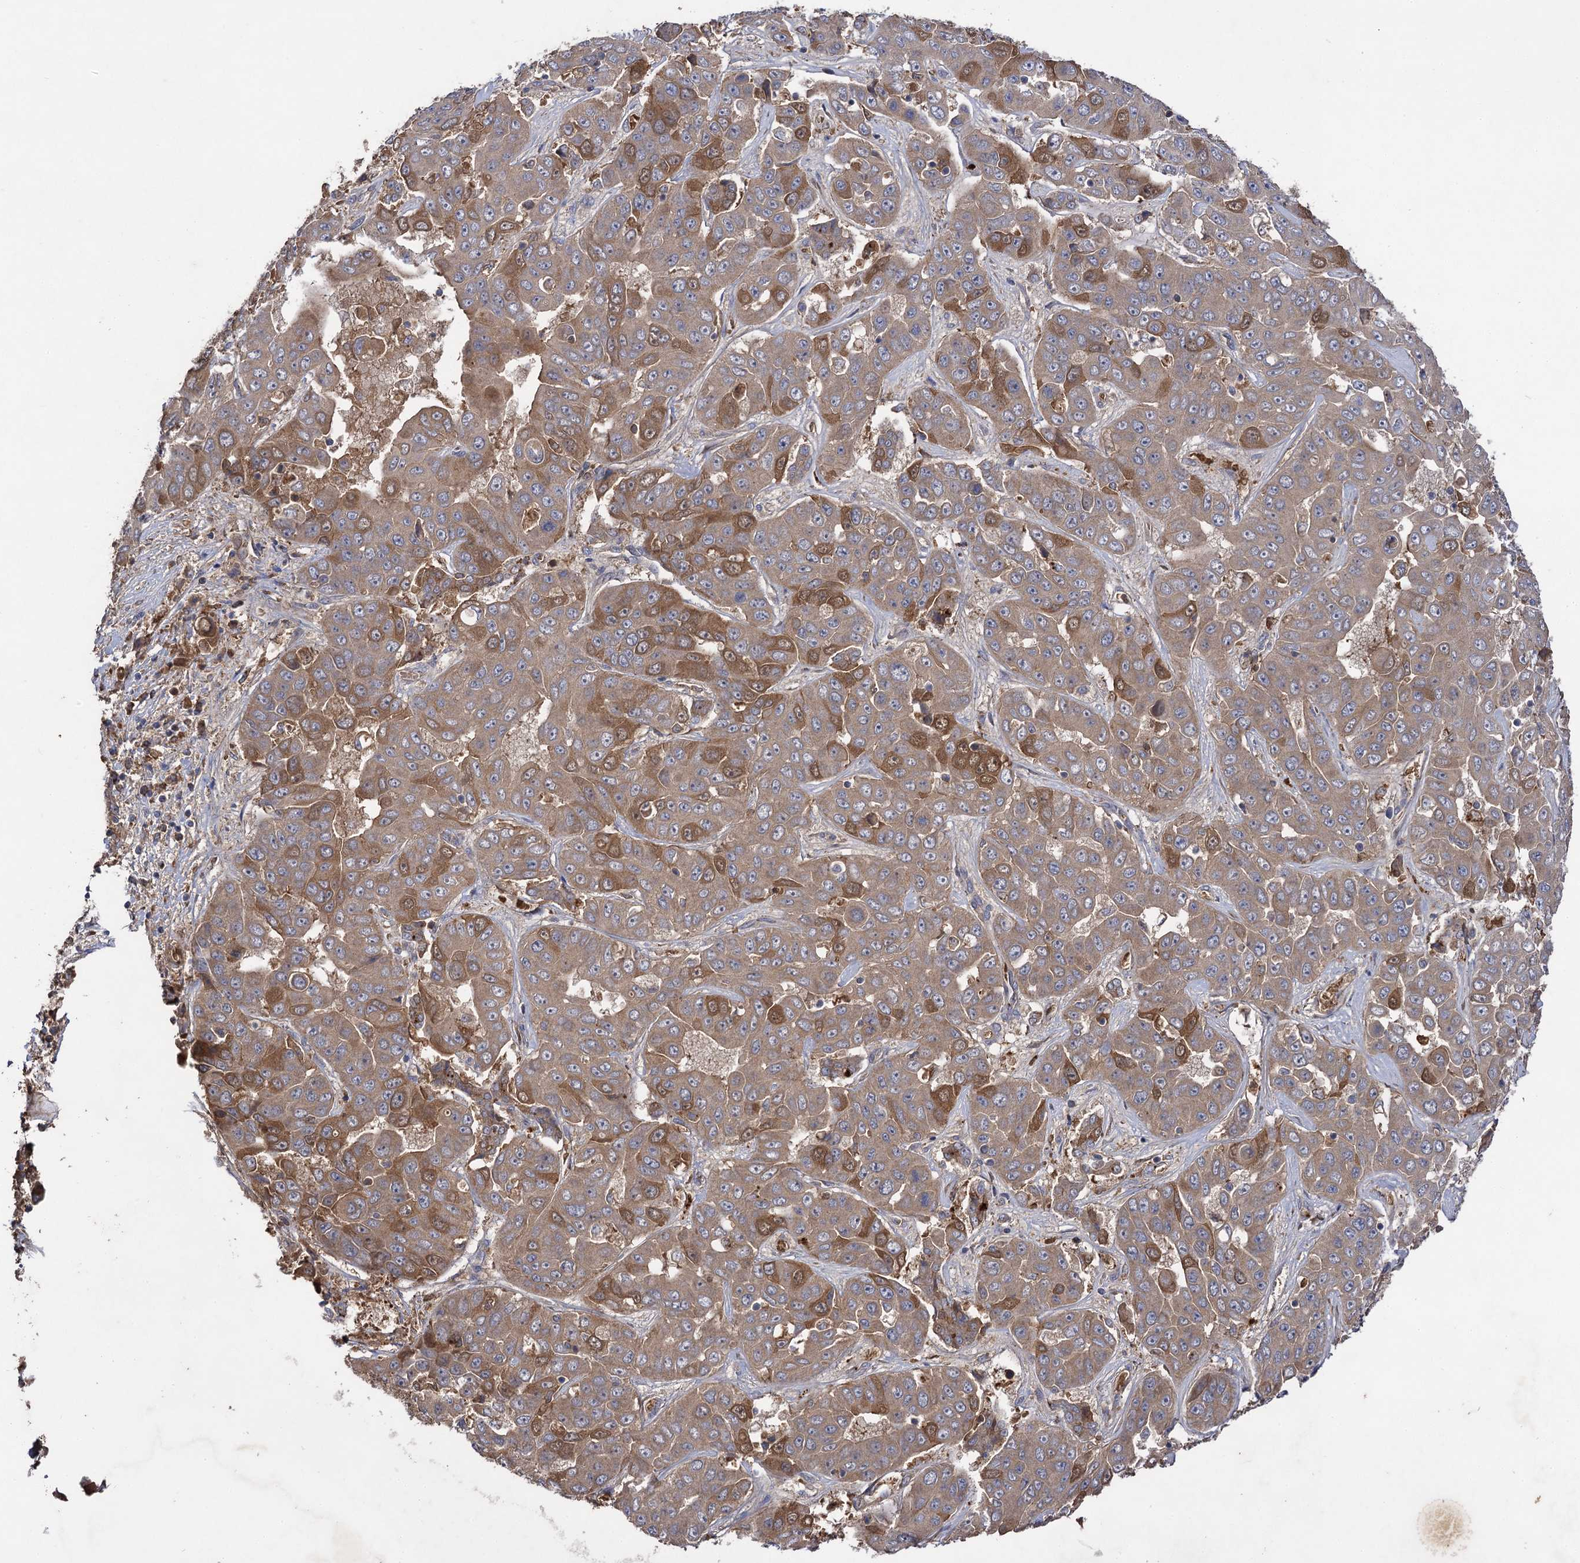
{"staining": {"intensity": "moderate", "quantity": "25%-75%", "location": "cytoplasmic/membranous"}, "tissue": "liver cancer", "cell_type": "Tumor cells", "image_type": "cancer", "snomed": [{"axis": "morphology", "description": "Cholangiocarcinoma"}, {"axis": "topography", "description": "Liver"}], "caption": "High-magnification brightfield microscopy of liver cancer stained with DAB (brown) and counterstained with hematoxylin (blue). tumor cells exhibit moderate cytoplasmic/membranous expression is seen in approximately25%-75% of cells. (DAB IHC with brightfield microscopy, high magnification).", "gene": "USP50", "patient": {"sex": "female", "age": 52}}